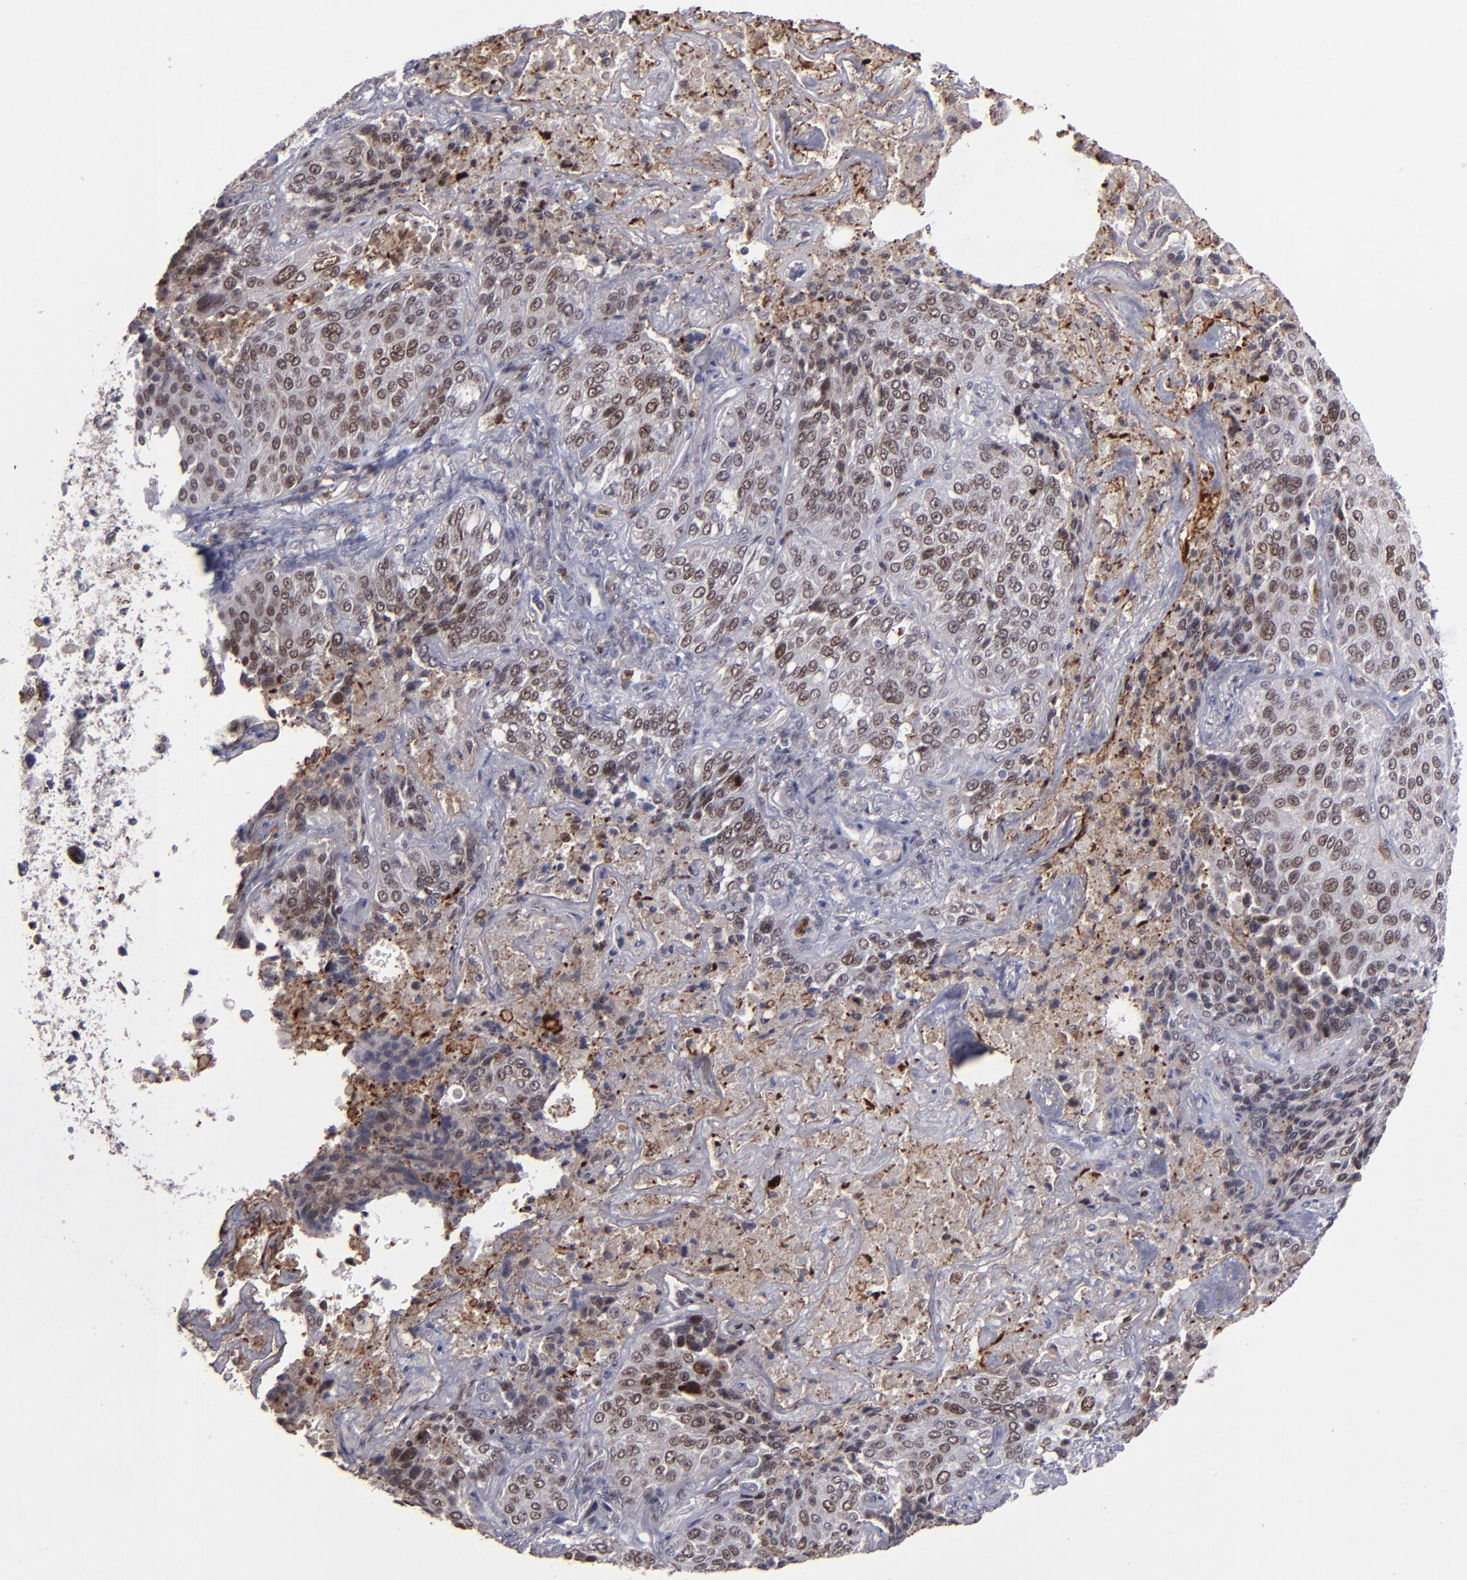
{"staining": {"intensity": "strong", "quantity": ">75%", "location": "nuclear"}, "tissue": "lung cancer", "cell_type": "Tumor cells", "image_type": "cancer", "snomed": [{"axis": "morphology", "description": "Squamous cell carcinoma, NOS"}, {"axis": "topography", "description": "Lung"}], "caption": "A photomicrograph showing strong nuclear staining in about >75% of tumor cells in squamous cell carcinoma (lung), as visualized by brown immunohistochemical staining.", "gene": "RREB1", "patient": {"sex": "male", "age": 54}}